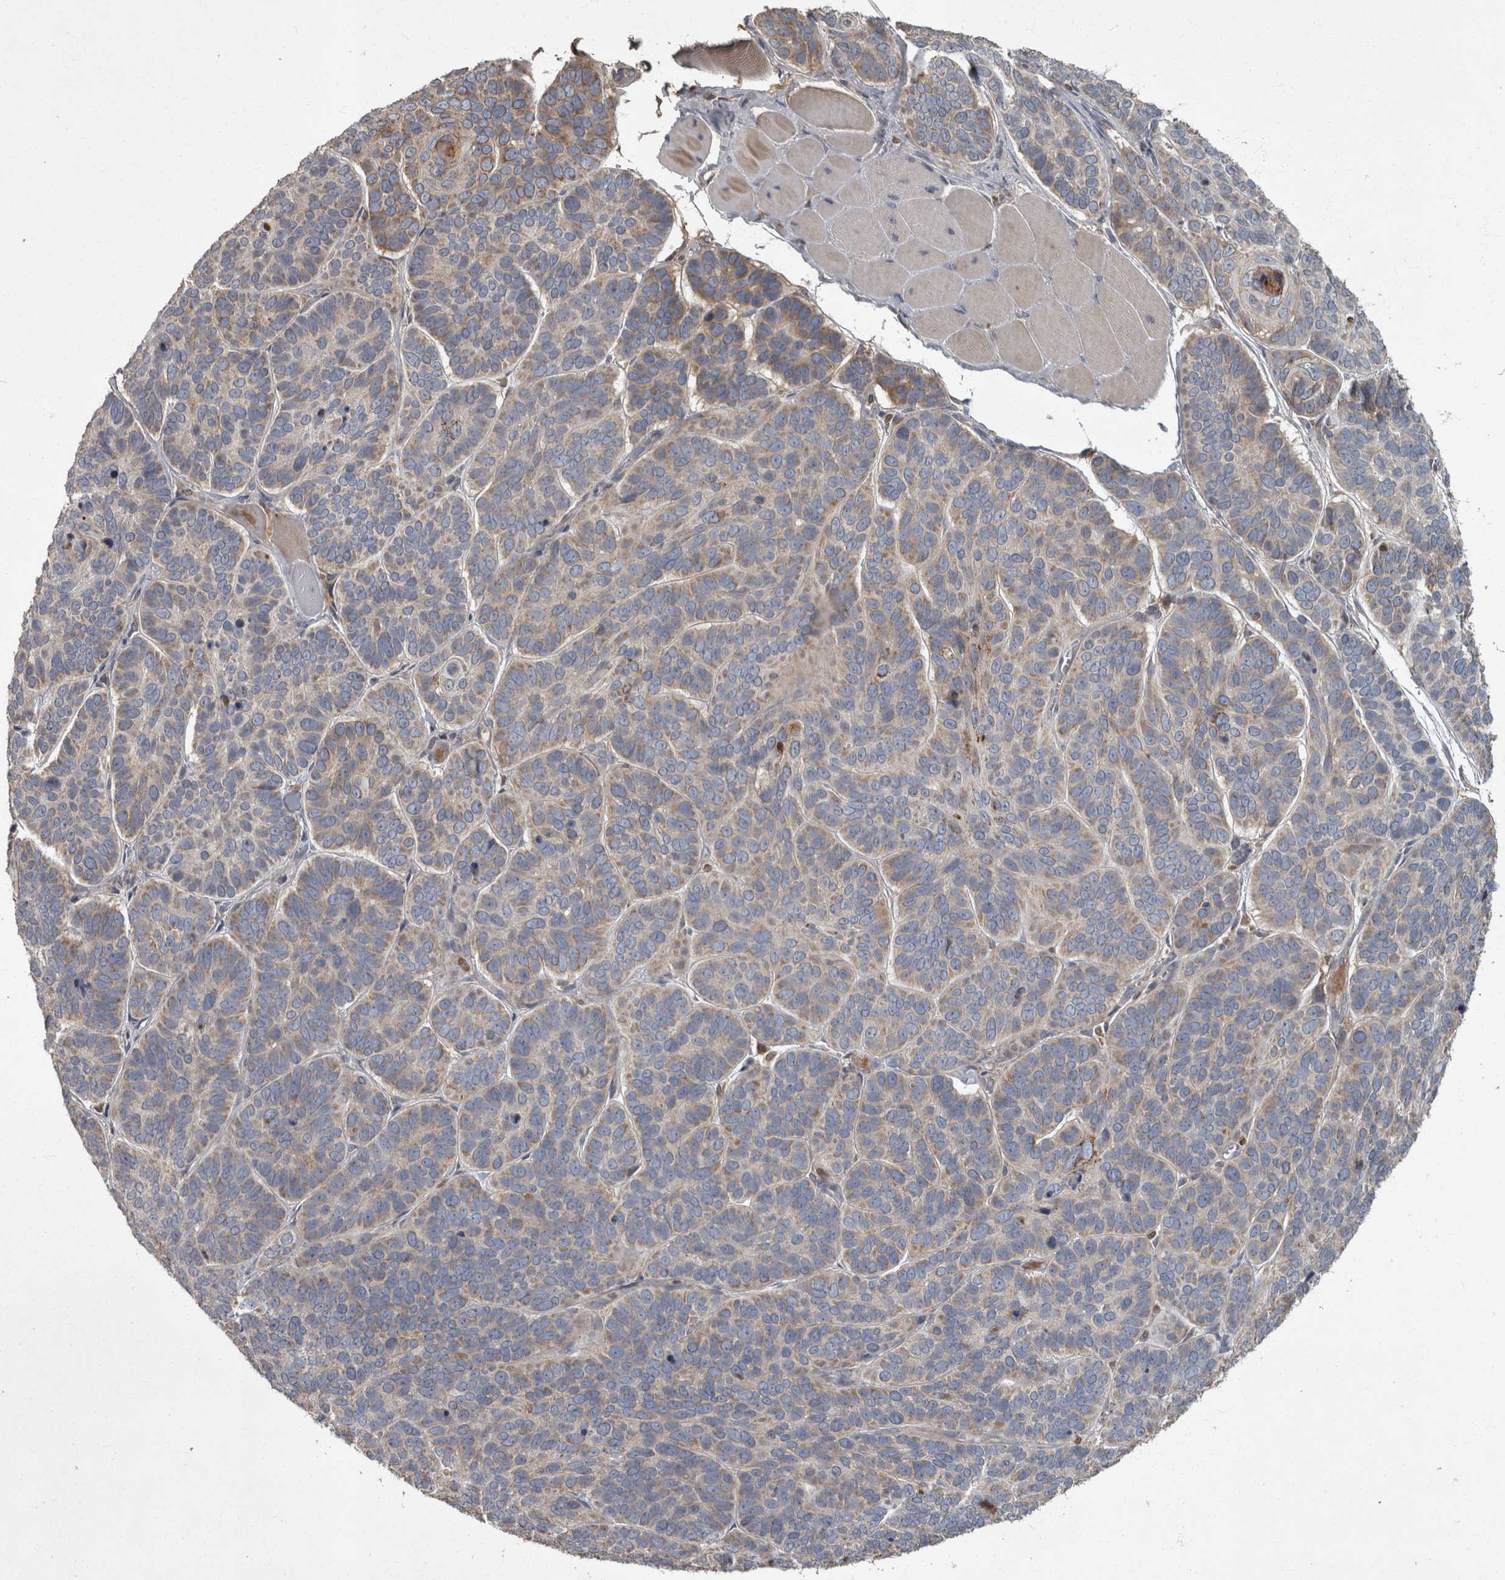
{"staining": {"intensity": "weak", "quantity": "25%-75%", "location": "cytoplasmic/membranous"}, "tissue": "skin cancer", "cell_type": "Tumor cells", "image_type": "cancer", "snomed": [{"axis": "morphology", "description": "Basal cell carcinoma"}, {"axis": "topography", "description": "Skin"}], "caption": "DAB (3,3'-diaminobenzidine) immunohistochemical staining of human basal cell carcinoma (skin) exhibits weak cytoplasmic/membranous protein positivity in approximately 25%-75% of tumor cells.", "gene": "PPP1R3C", "patient": {"sex": "male", "age": 62}}